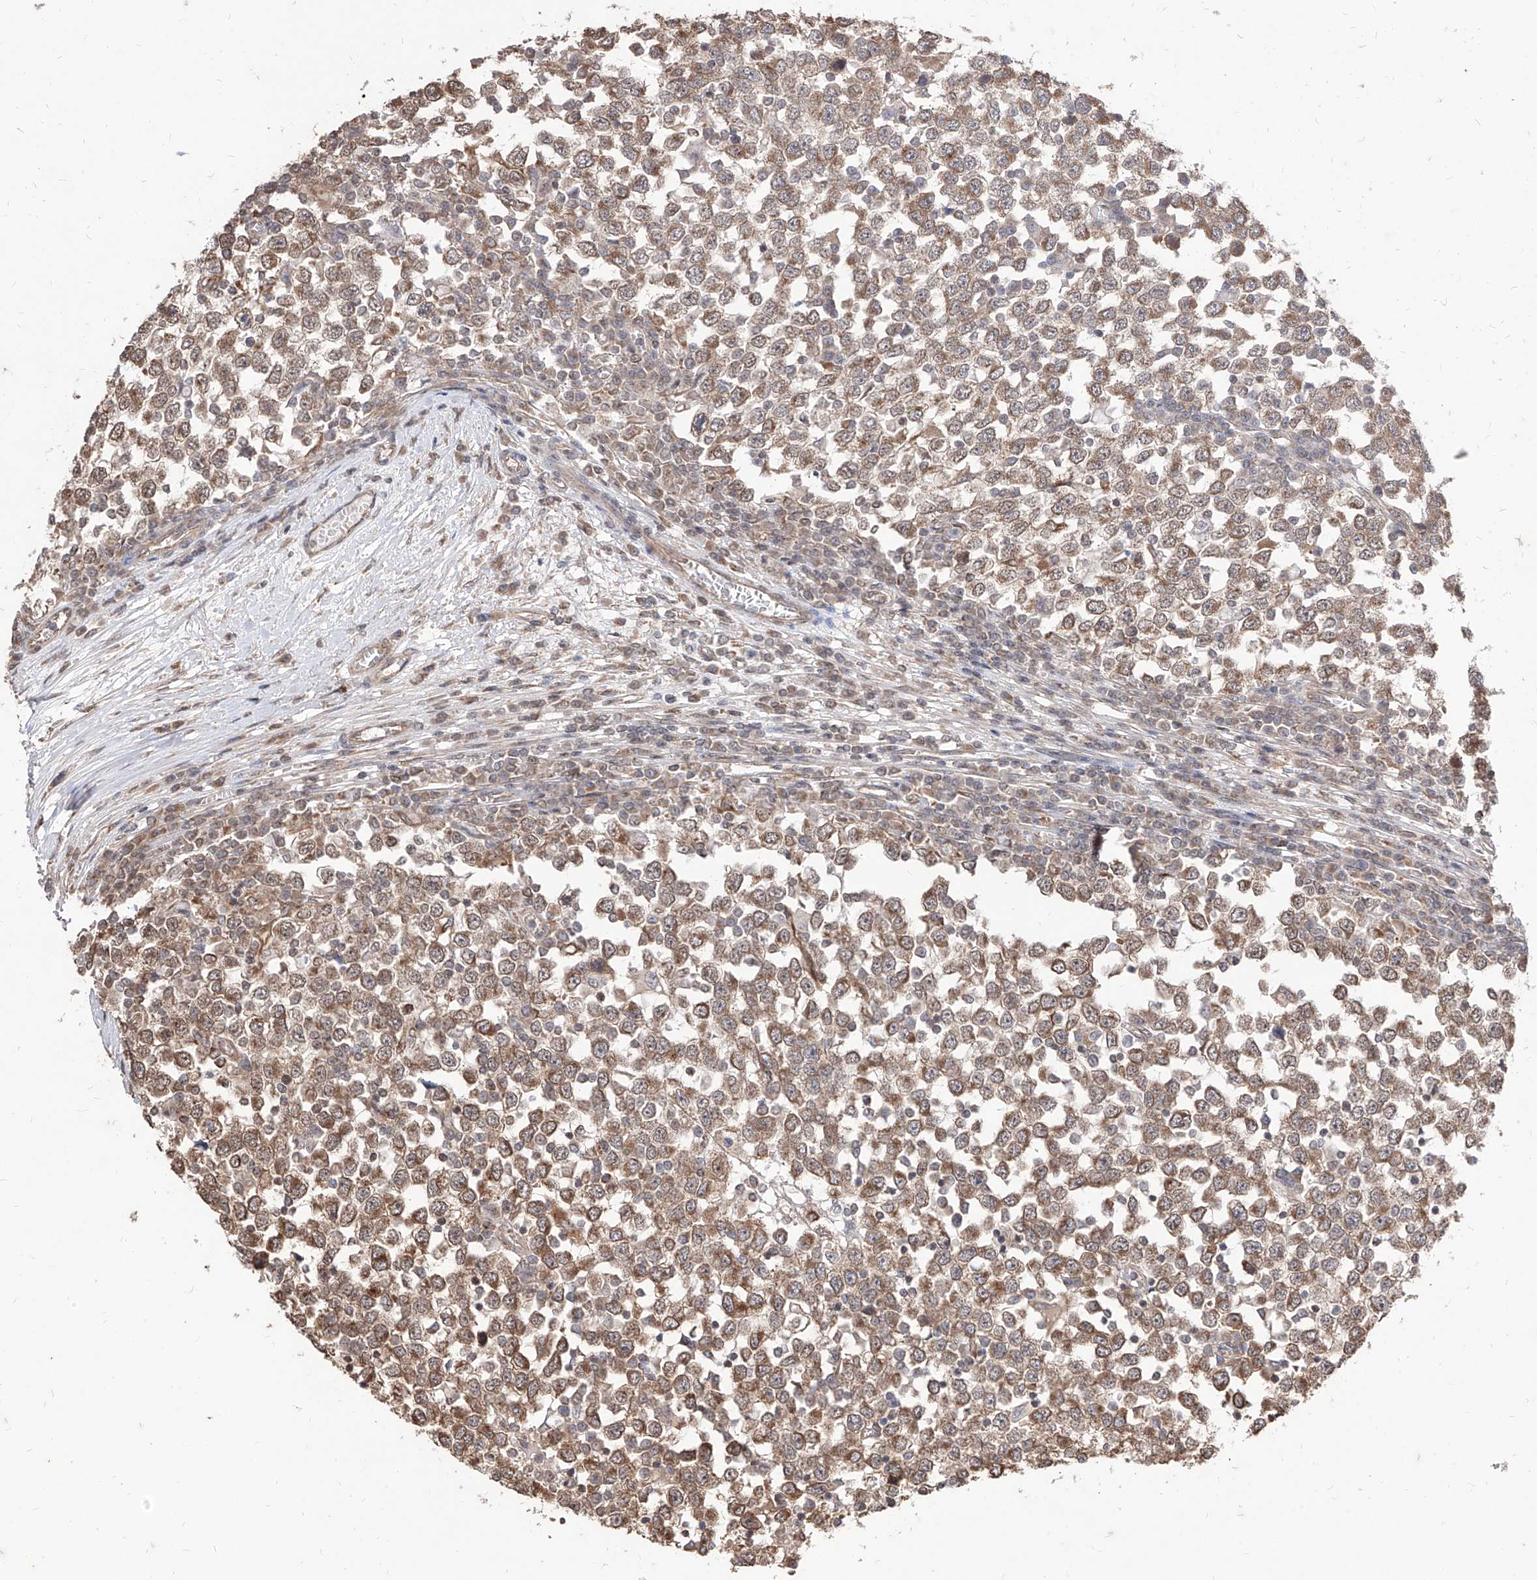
{"staining": {"intensity": "moderate", "quantity": ">75%", "location": "cytoplasmic/membranous"}, "tissue": "testis cancer", "cell_type": "Tumor cells", "image_type": "cancer", "snomed": [{"axis": "morphology", "description": "Seminoma, NOS"}, {"axis": "topography", "description": "Testis"}], "caption": "A medium amount of moderate cytoplasmic/membranous expression is present in approximately >75% of tumor cells in testis cancer (seminoma) tissue. The staining was performed using DAB, with brown indicating positive protein expression. Nuclei are stained blue with hematoxylin.", "gene": "C8orf82", "patient": {"sex": "male", "age": 65}}